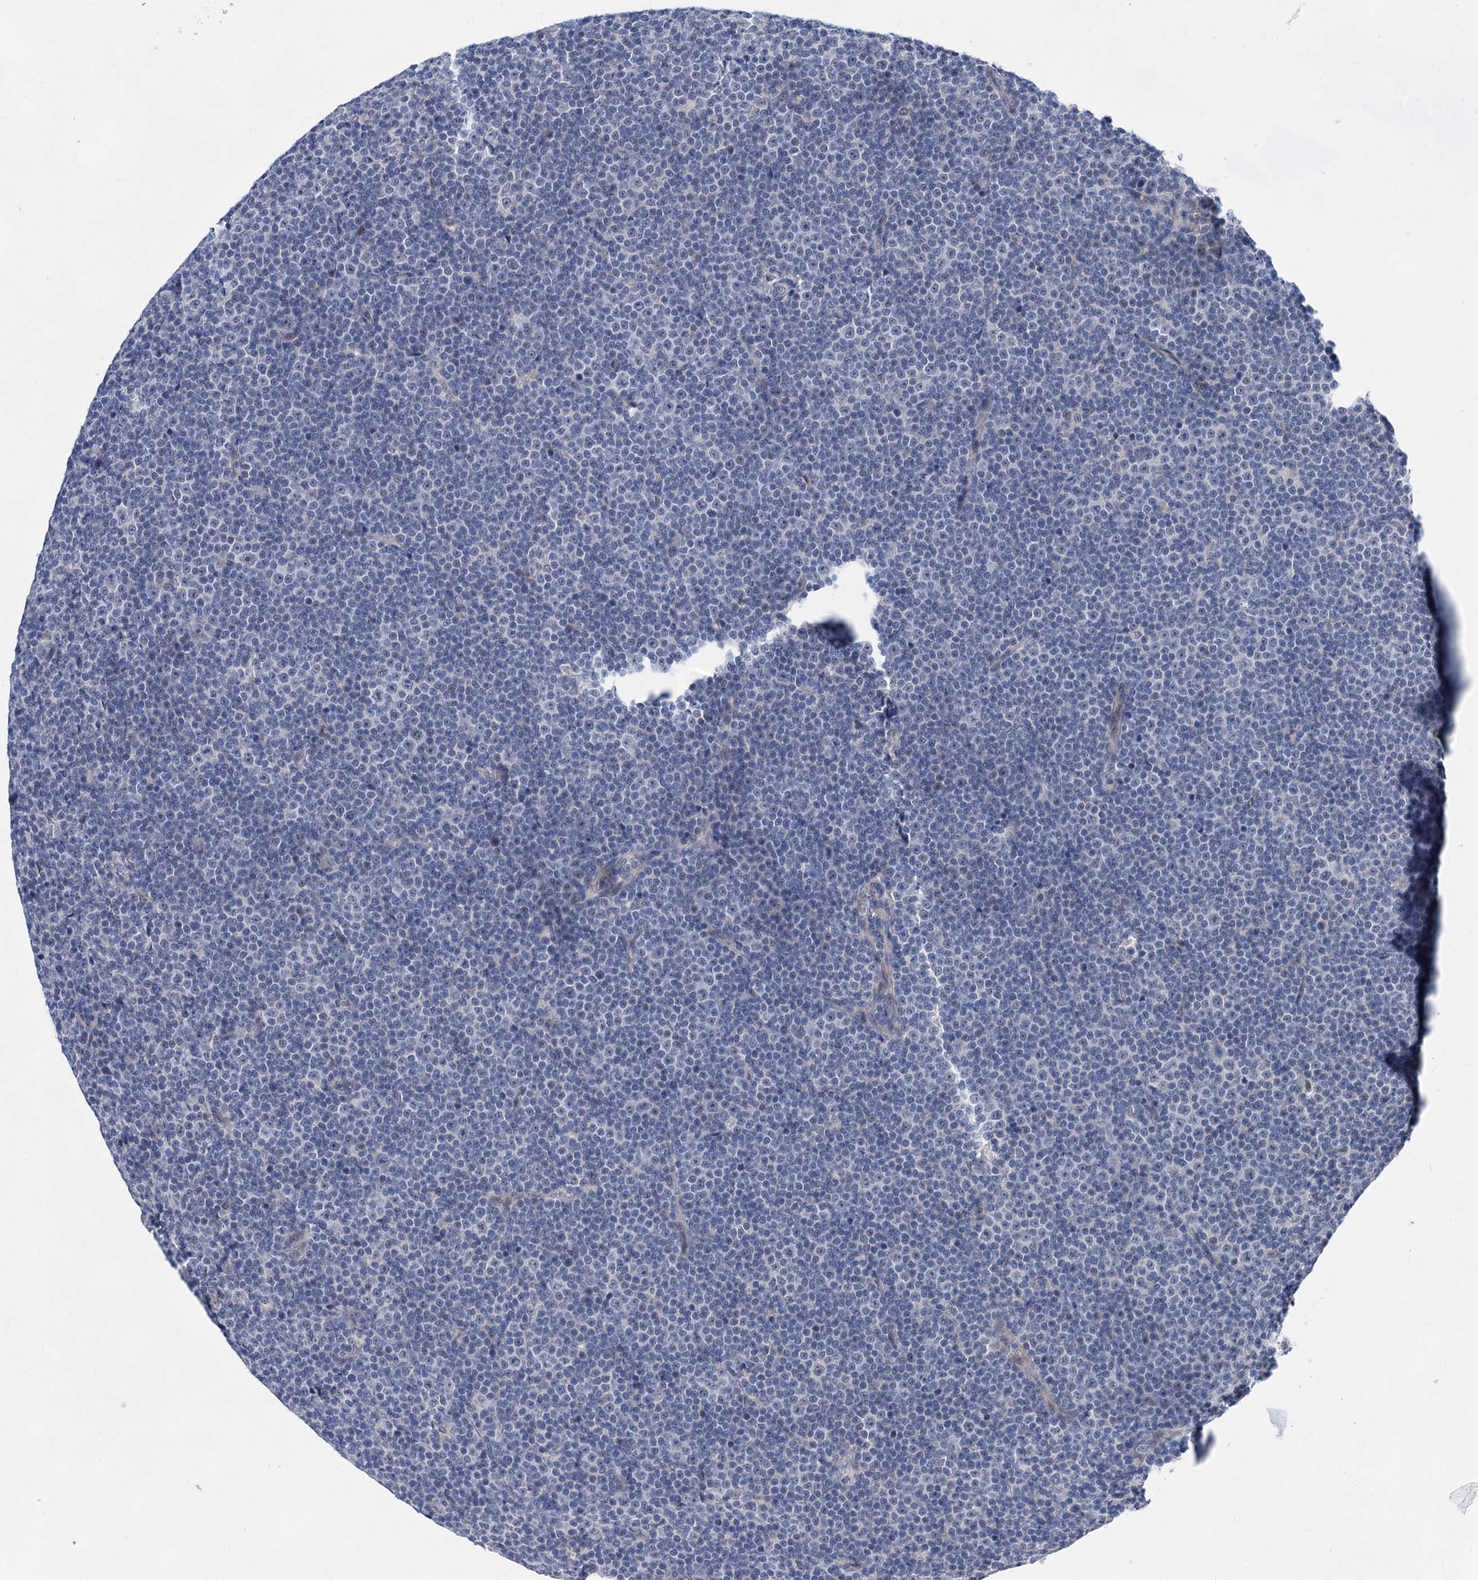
{"staining": {"intensity": "negative", "quantity": "none", "location": "none"}, "tissue": "lymphoma", "cell_type": "Tumor cells", "image_type": "cancer", "snomed": [{"axis": "morphology", "description": "Malignant lymphoma, non-Hodgkin's type, Low grade"}, {"axis": "topography", "description": "Lymph node"}], "caption": "Immunohistochemistry of human lymphoma displays no staining in tumor cells.", "gene": "MORN3", "patient": {"sex": "female", "age": 67}}